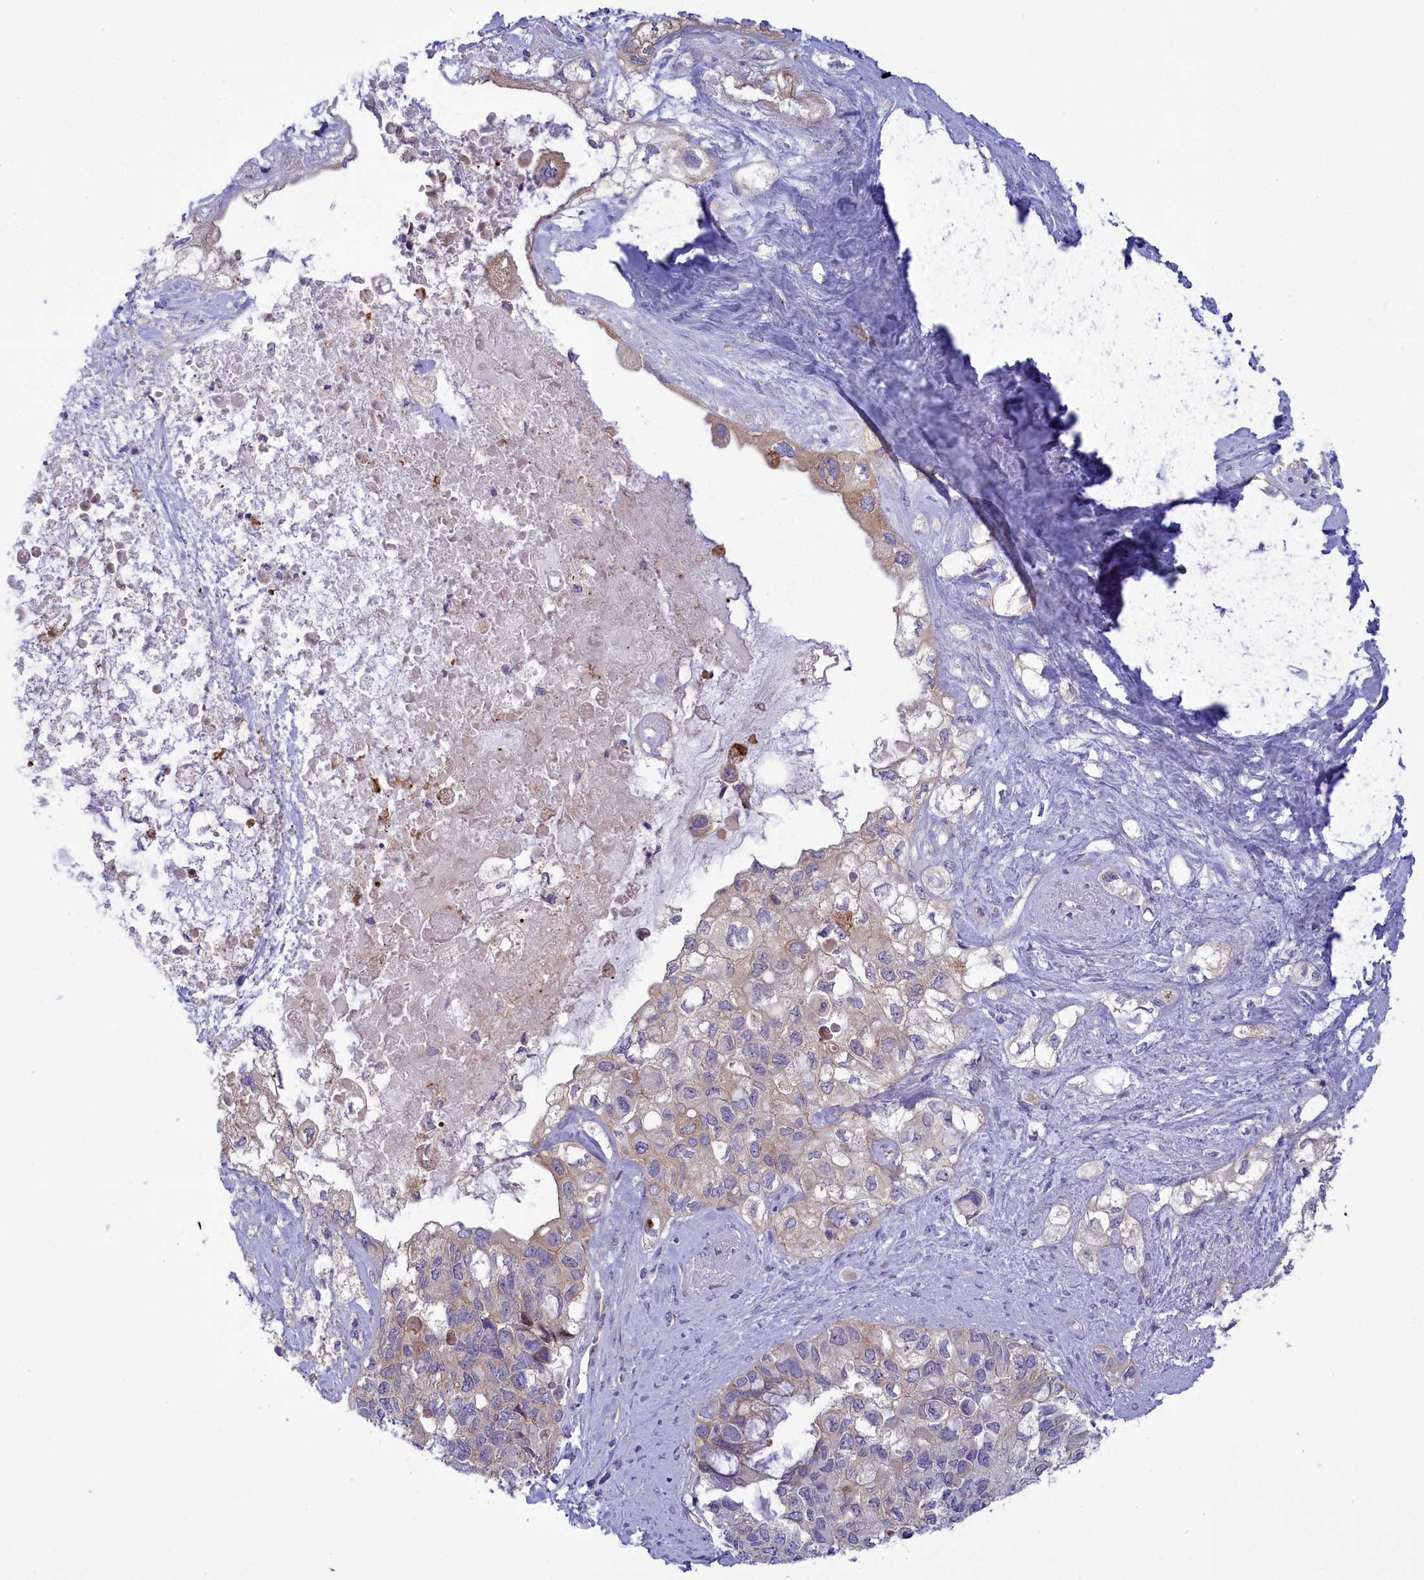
{"staining": {"intensity": "moderate", "quantity": "<25%", "location": "cytoplasmic/membranous"}, "tissue": "pancreatic cancer", "cell_type": "Tumor cells", "image_type": "cancer", "snomed": [{"axis": "morphology", "description": "Adenocarcinoma, NOS"}, {"axis": "topography", "description": "Pancreas"}], "caption": "Pancreatic cancer tissue demonstrates moderate cytoplasmic/membranous positivity in approximately <25% of tumor cells, visualized by immunohistochemistry. (DAB IHC with brightfield microscopy, high magnification).", "gene": "CORO2A", "patient": {"sex": "female", "age": 56}}